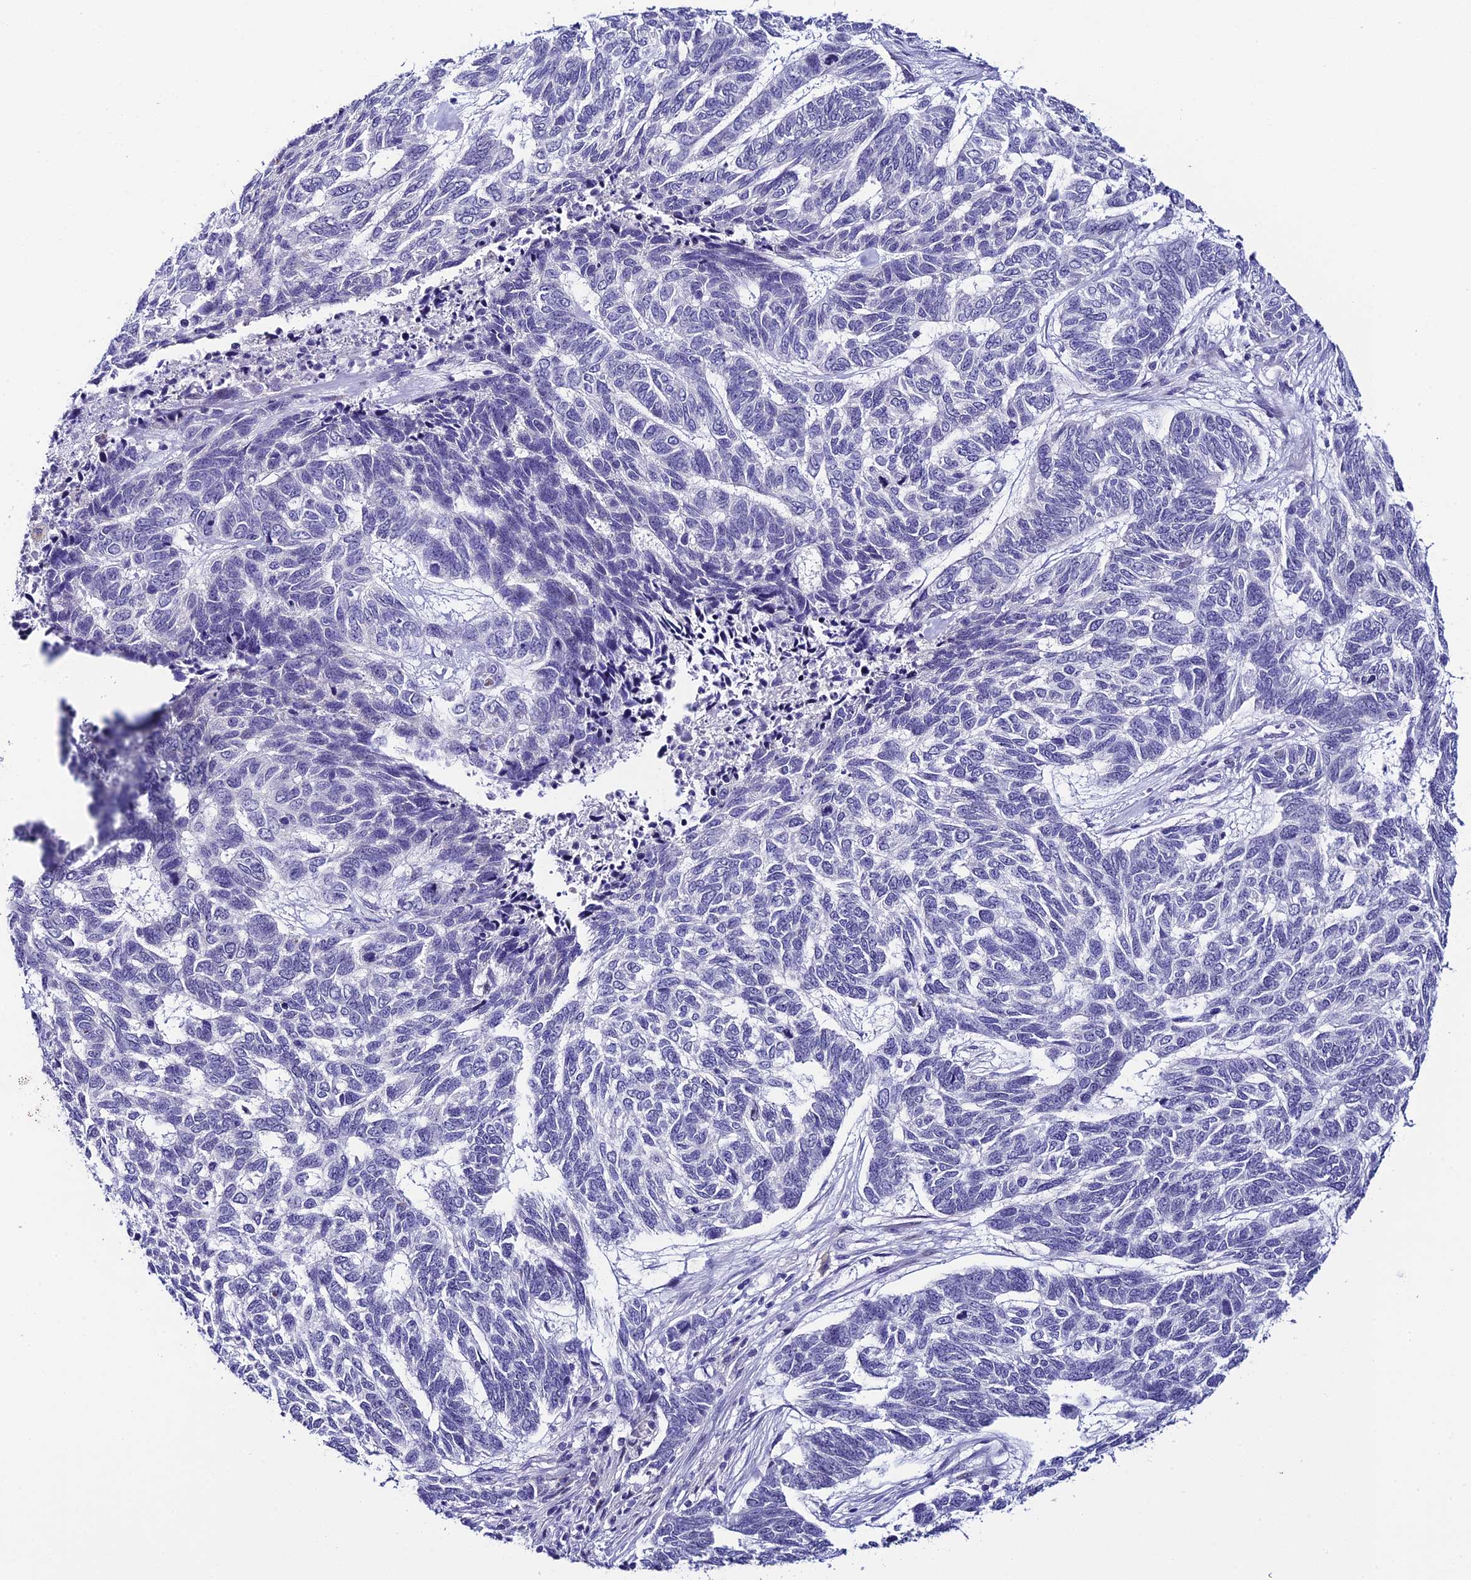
{"staining": {"intensity": "negative", "quantity": "none", "location": "none"}, "tissue": "skin cancer", "cell_type": "Tumor cells", "image_type": "cancer", "snomed": [{"axis": "morphology", "description": "Basal cell carcinoma"}, {"axis": "topography", "description": "Skin"}], "caption": "An IHC photomicrograph of skin cancer (basal cell carcinoma) is shown. There is no staining in tumor cells of skin cancer (basal cell carcinoma).", "gene": "RASGEF1B", "patient": {"sex": "female", "age": 65}}